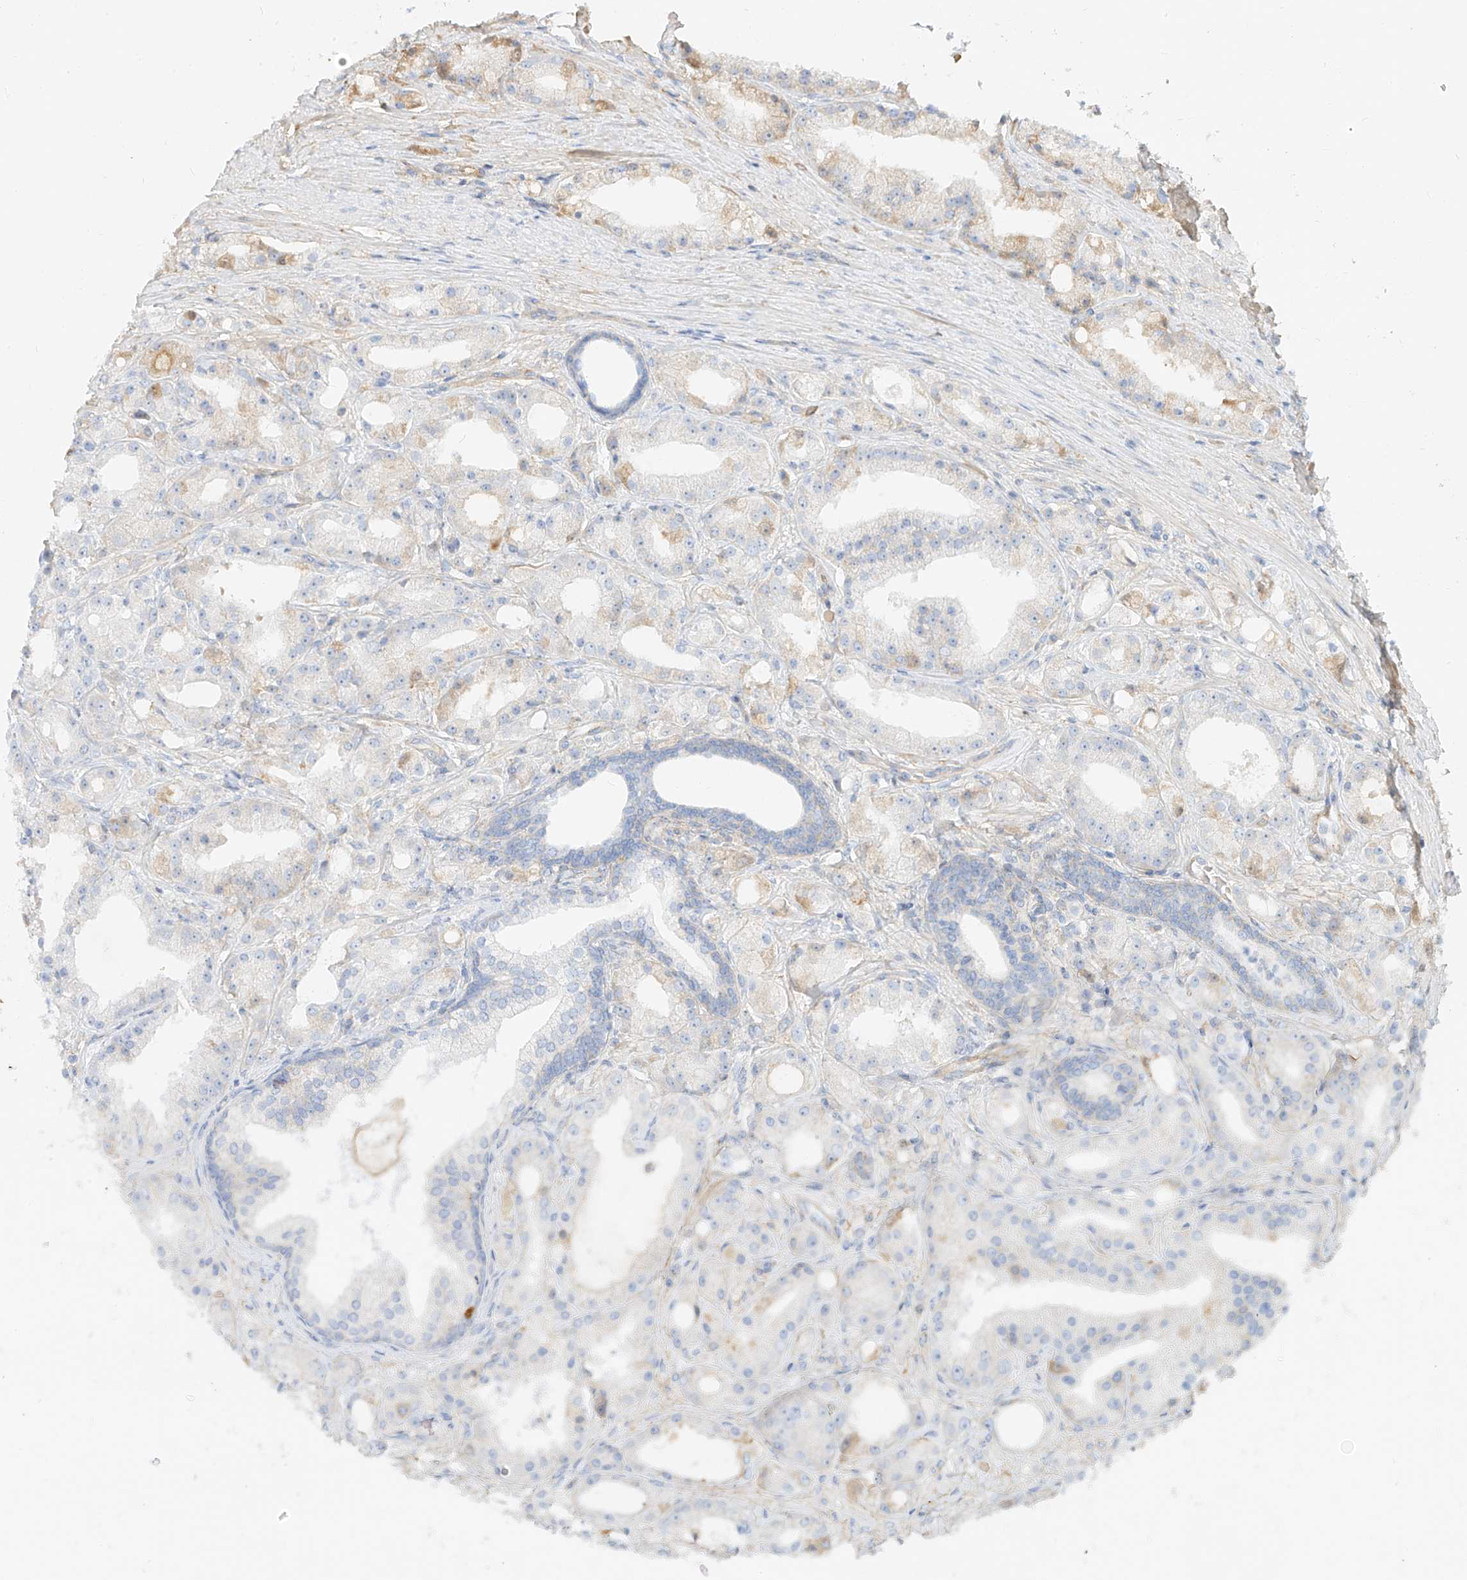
{"staining": {"intensity": "moderate", "quantity": "<25%", "location": "cytoplasmic/membranous"}, "tissue": "prostate cancer", "cell_type": "Tumor cells", "image_type": "cancer", "snomed": [{"axis": "morphology", "description": "Adenocarcinoma, Low grade"}, {"axis": "topography", "description": "Prostate"}], "caption": "Immunohistochemistry (DAB (3,3'-diaminobenzidine)) staining of adenocarcinoma (low-grade) (prostate) reveals moderate cytoplasmic/membranous protein positivity in about <25% of tumor cells.", "gene": "OCSTAMP", "patient": {"sex": "male", "age": 67}}